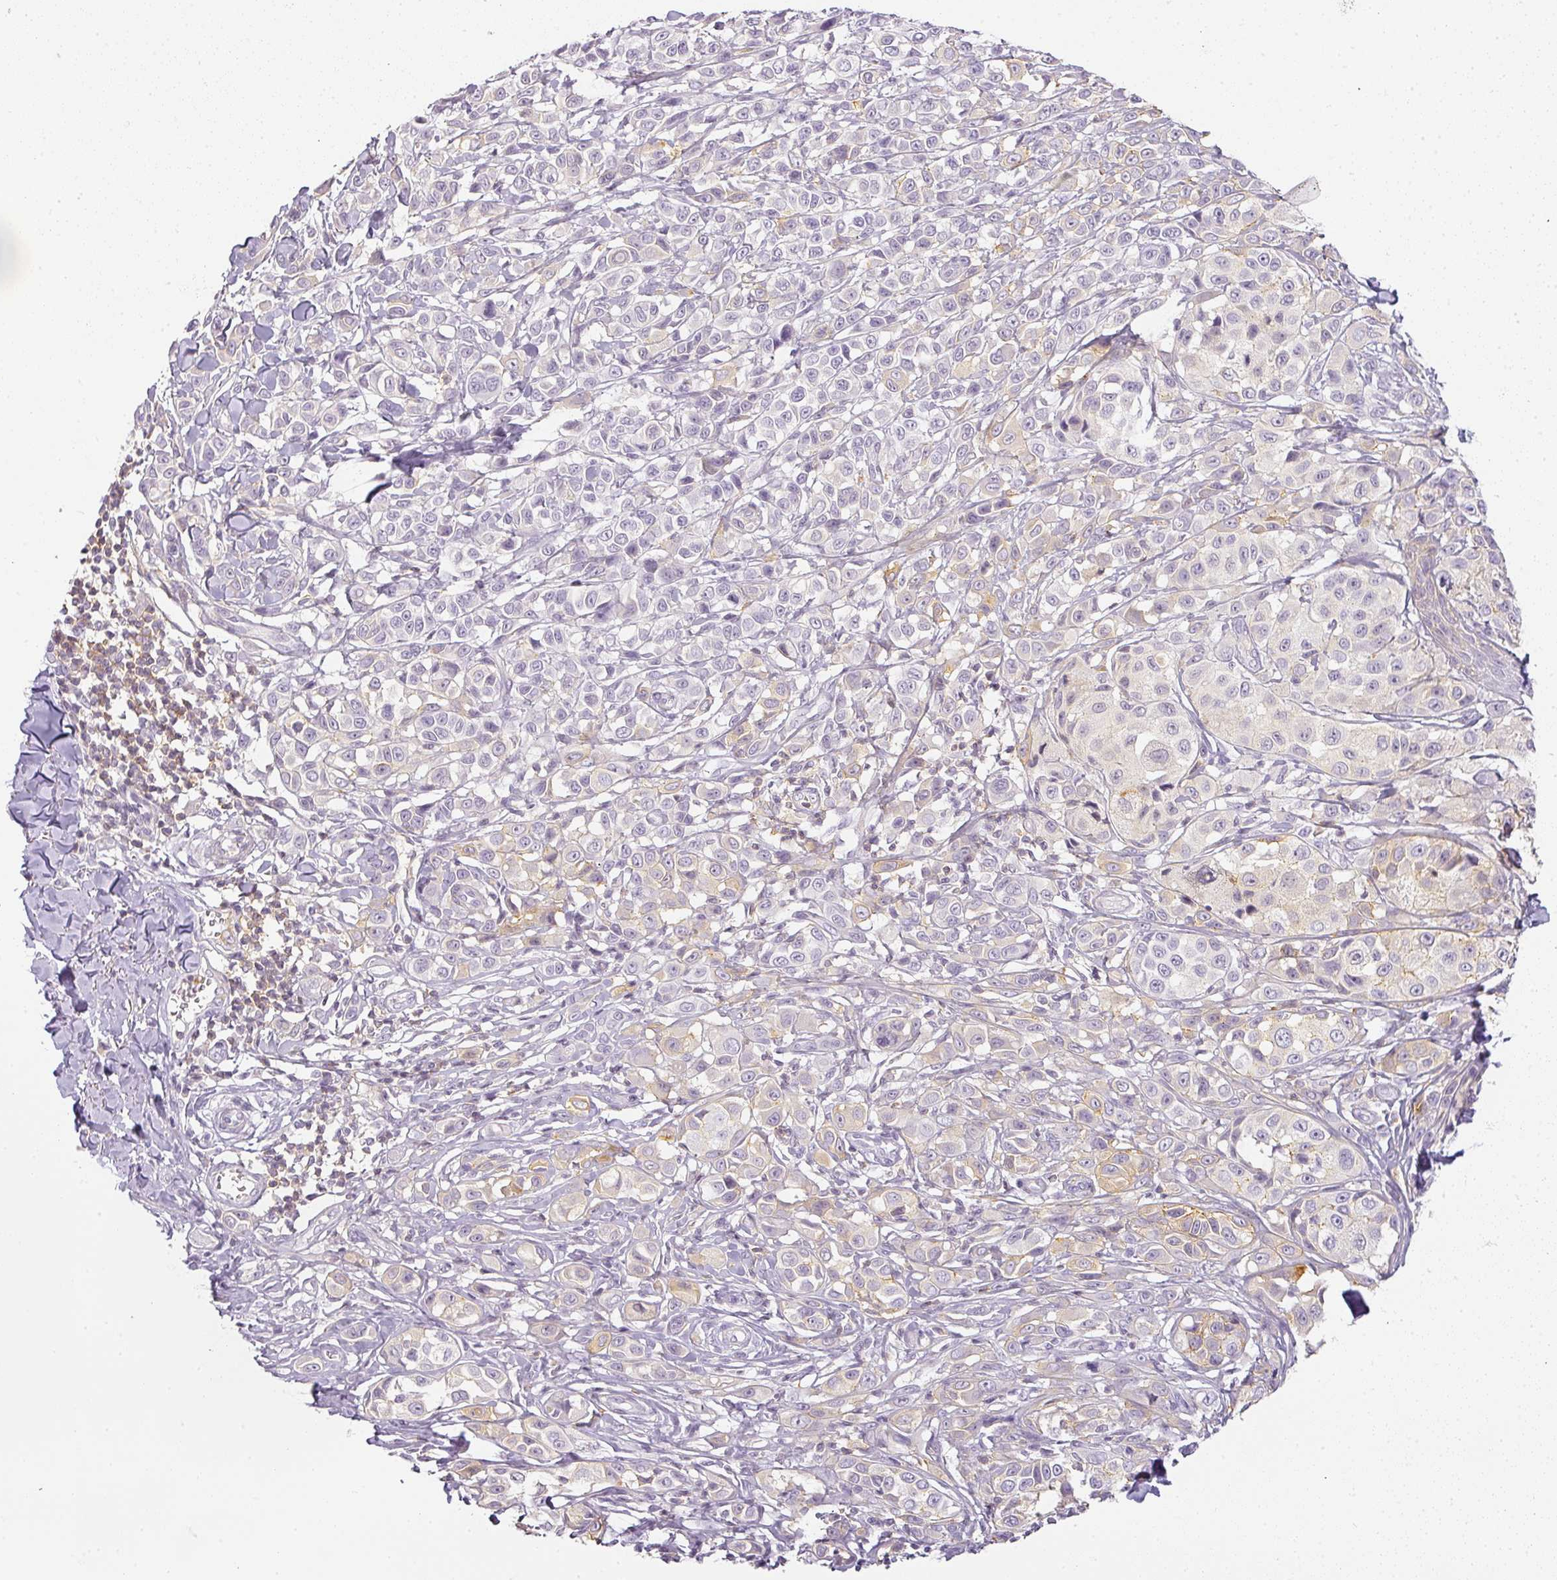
{"staining": {"intensity": "weak", "quantity": "<25%", "location": "cytoplasmic/membranous"}, "tissue": "melanoma", "cell_type": "Tumor cells", "image_type": "cancer", "snomed": [{"axis": "morphology", "description": "Malignant melanoma, NOS"}, {"axis": "topography", "description": "Skin"}], "caption": "This is a micrograph of immunohistochemistry staining of malignant melanoma, which shows no staining in tumor cells.", "gene": "TMEM42", "patient": {"sex": "male", "age": 39}}